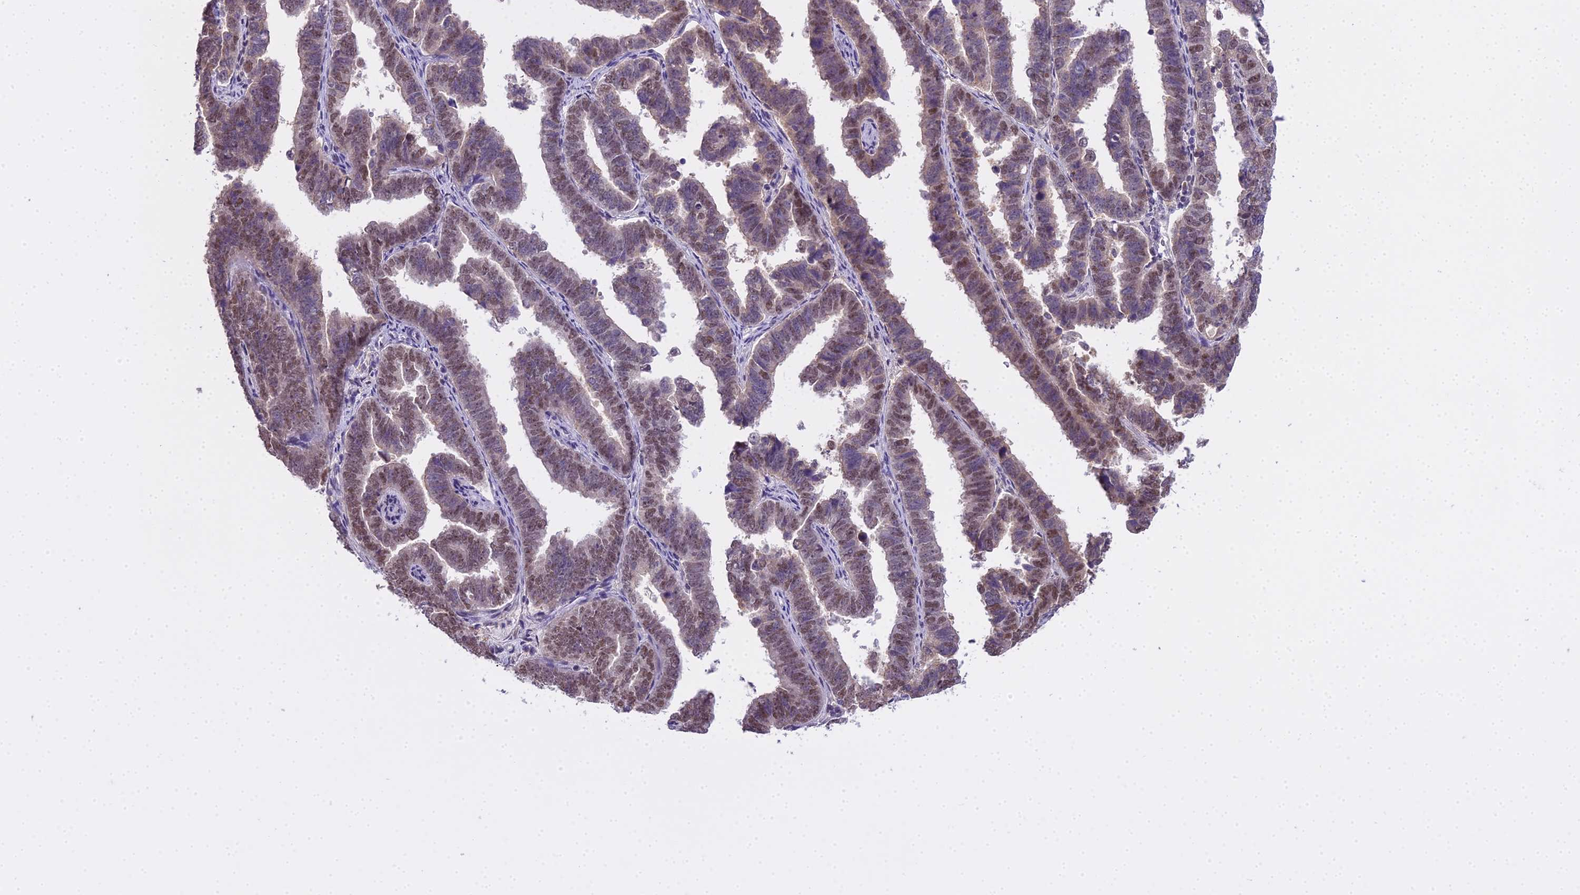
{"staining": {"intensity": "moderate", "quantity": ">75%", "location": "nuclear"}, "tissue": "endometrial cancer", "cell_type": "Tumor cells", "image_type": "cancer", "snomed": [{"axis": "morphology", "description": "Adenocarcinoma, NOS"}, {"axis": "topography", "description": "Endometrium"}], "caption": "Endometrial cancer (adenocarcinoma) stained with immunohistochemistry (IHC) displays moderate nuclear expression in about >75% of tumor cells.", "gene": "MAT2A", "patient": {"sex": "female", "age": 75}}